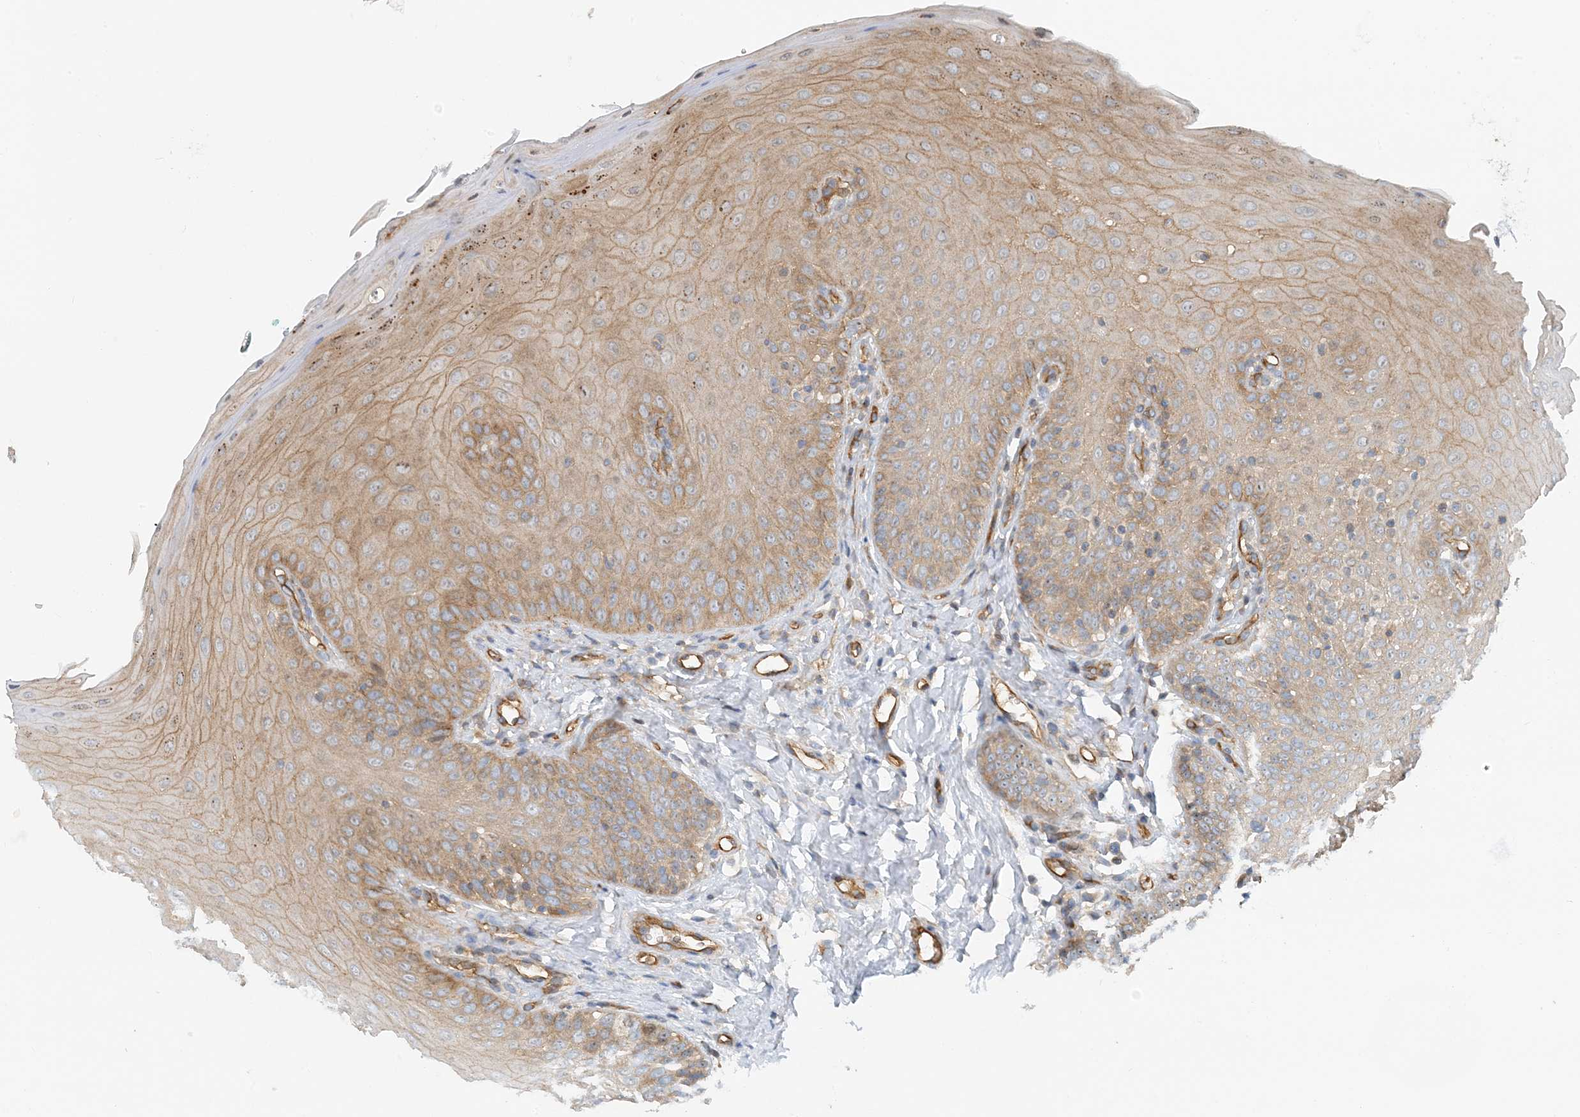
{"staining": {"intensity": "moderate", "quantity": ">75%", "location": "cytoplasmic/membranous,nuclear"}, "tissue": "oral mucosa", "cell_type": "Squamous epithelial cells", "image_type": "normal", "snomed": [{"axis": "morphology", "description": "Normal tissue, NOS"}, {"axis": "topography", "description": "Oral tissue"}], "caption": "High-power microscopy captured an immunohistochemistry (IHC) histopathology image of unremarkable oral mucosa, revealing moderate cytoplasmic/membranous,nuclear positivity in approximately >75% of squamous epithelial cells. (DAB = brown stain, brightfield microscopy at high magnification).", "gene": "MYL5", "patient": {"sex": "female", "age": 68}}